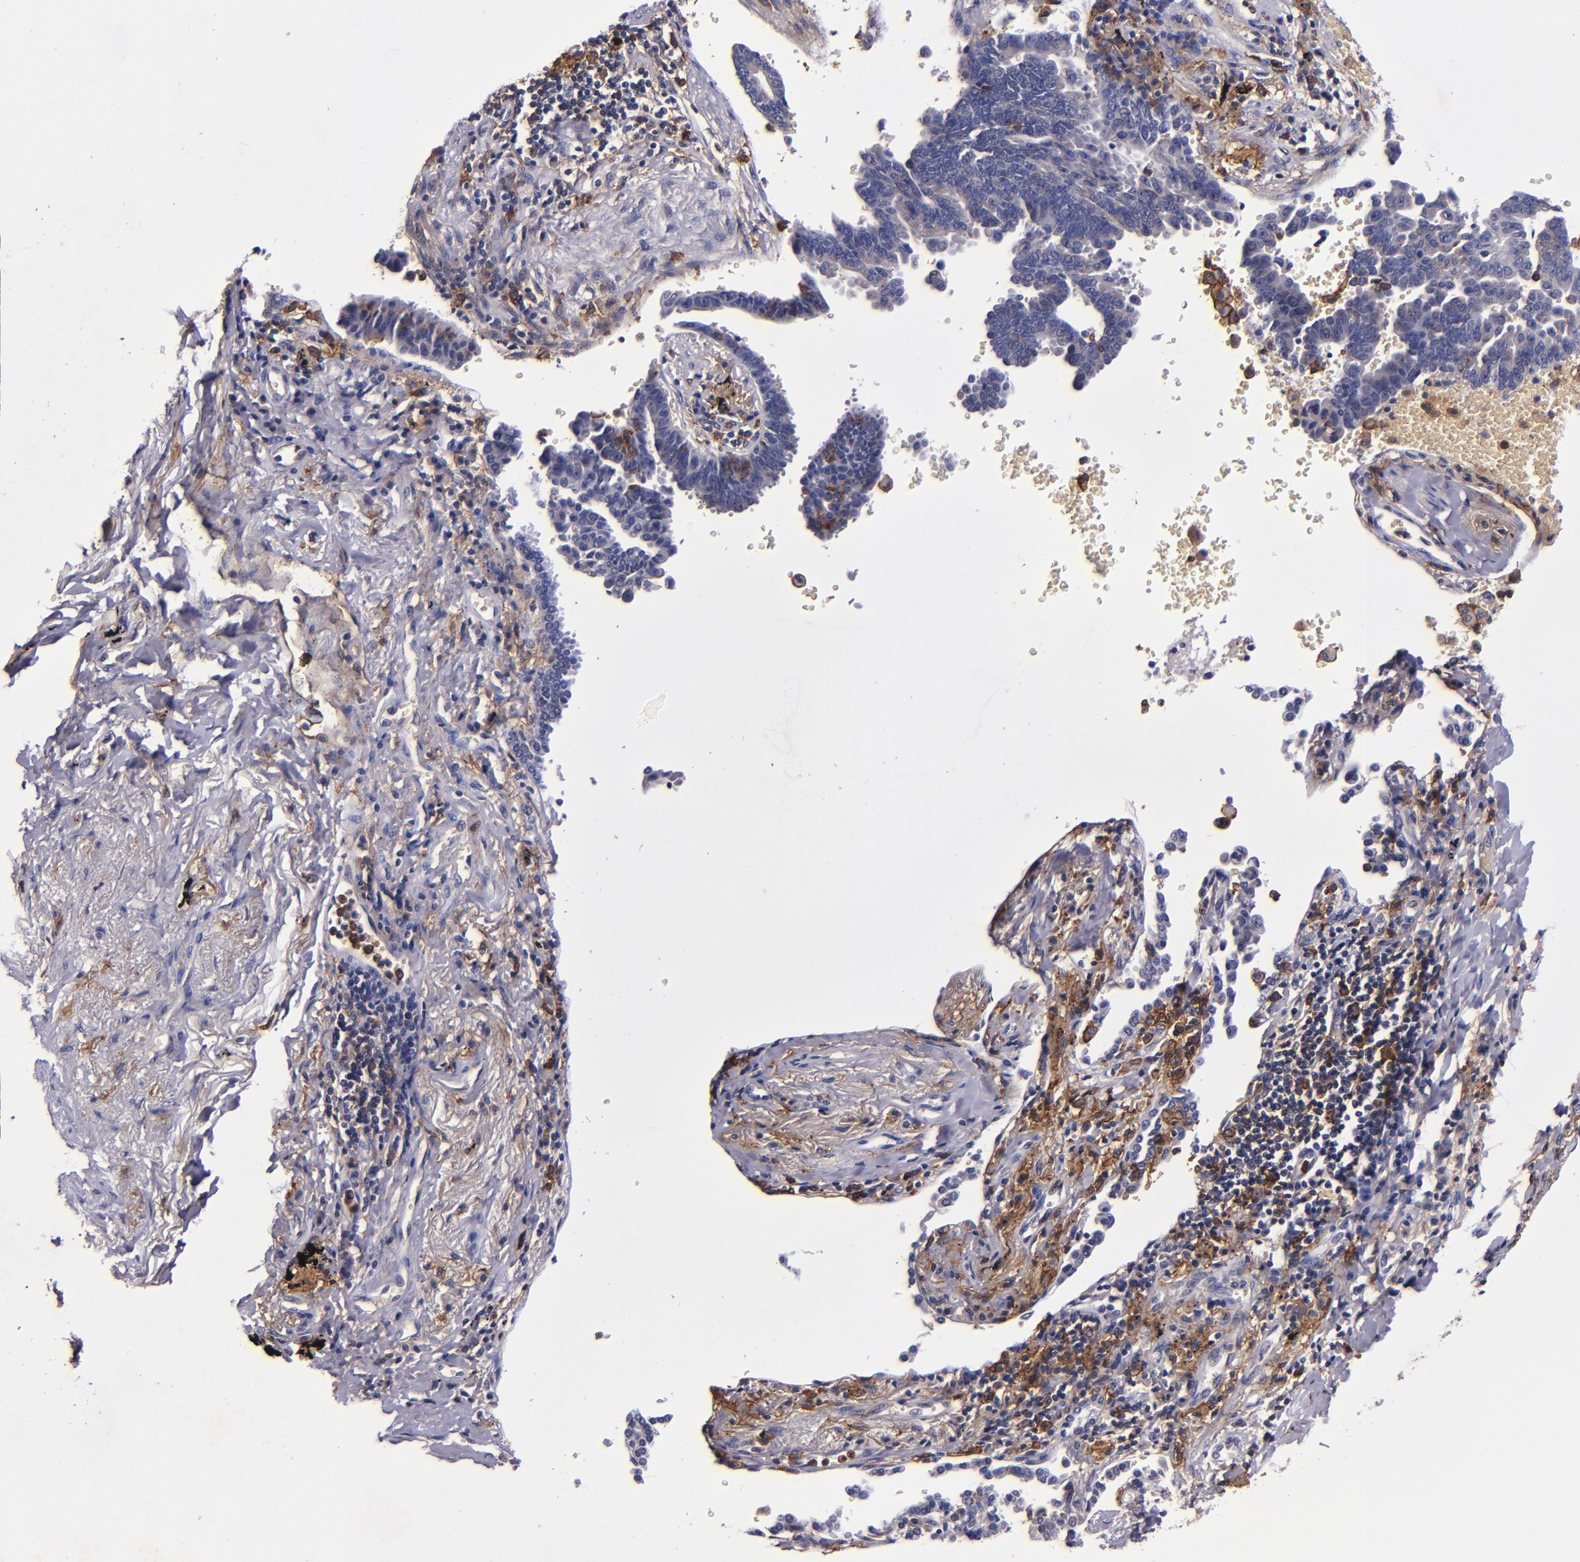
{"staining": {"intensity": "moderate", "quantity": "<25%", "location": "cytoplasmic/membranous"}, "tissue": "lung cancer", "cell_type": "Tumor cells", "image_type": "cancer", "snomed": [{"axis": "morphology", "description": "Adenocarcinoma, NOS"}, {"axis": "topography", "description": "Lung"}], "caption": "The immunohistochemical stain highlights moderate cytoplasmic/membranous positivity in tumor cells of adenocarcinoma (lung) tissue. (IHC, brightfield microscopy, high magnification).", "gene": "SIRPA", "patient": {"sex": "female", "age": 64}}